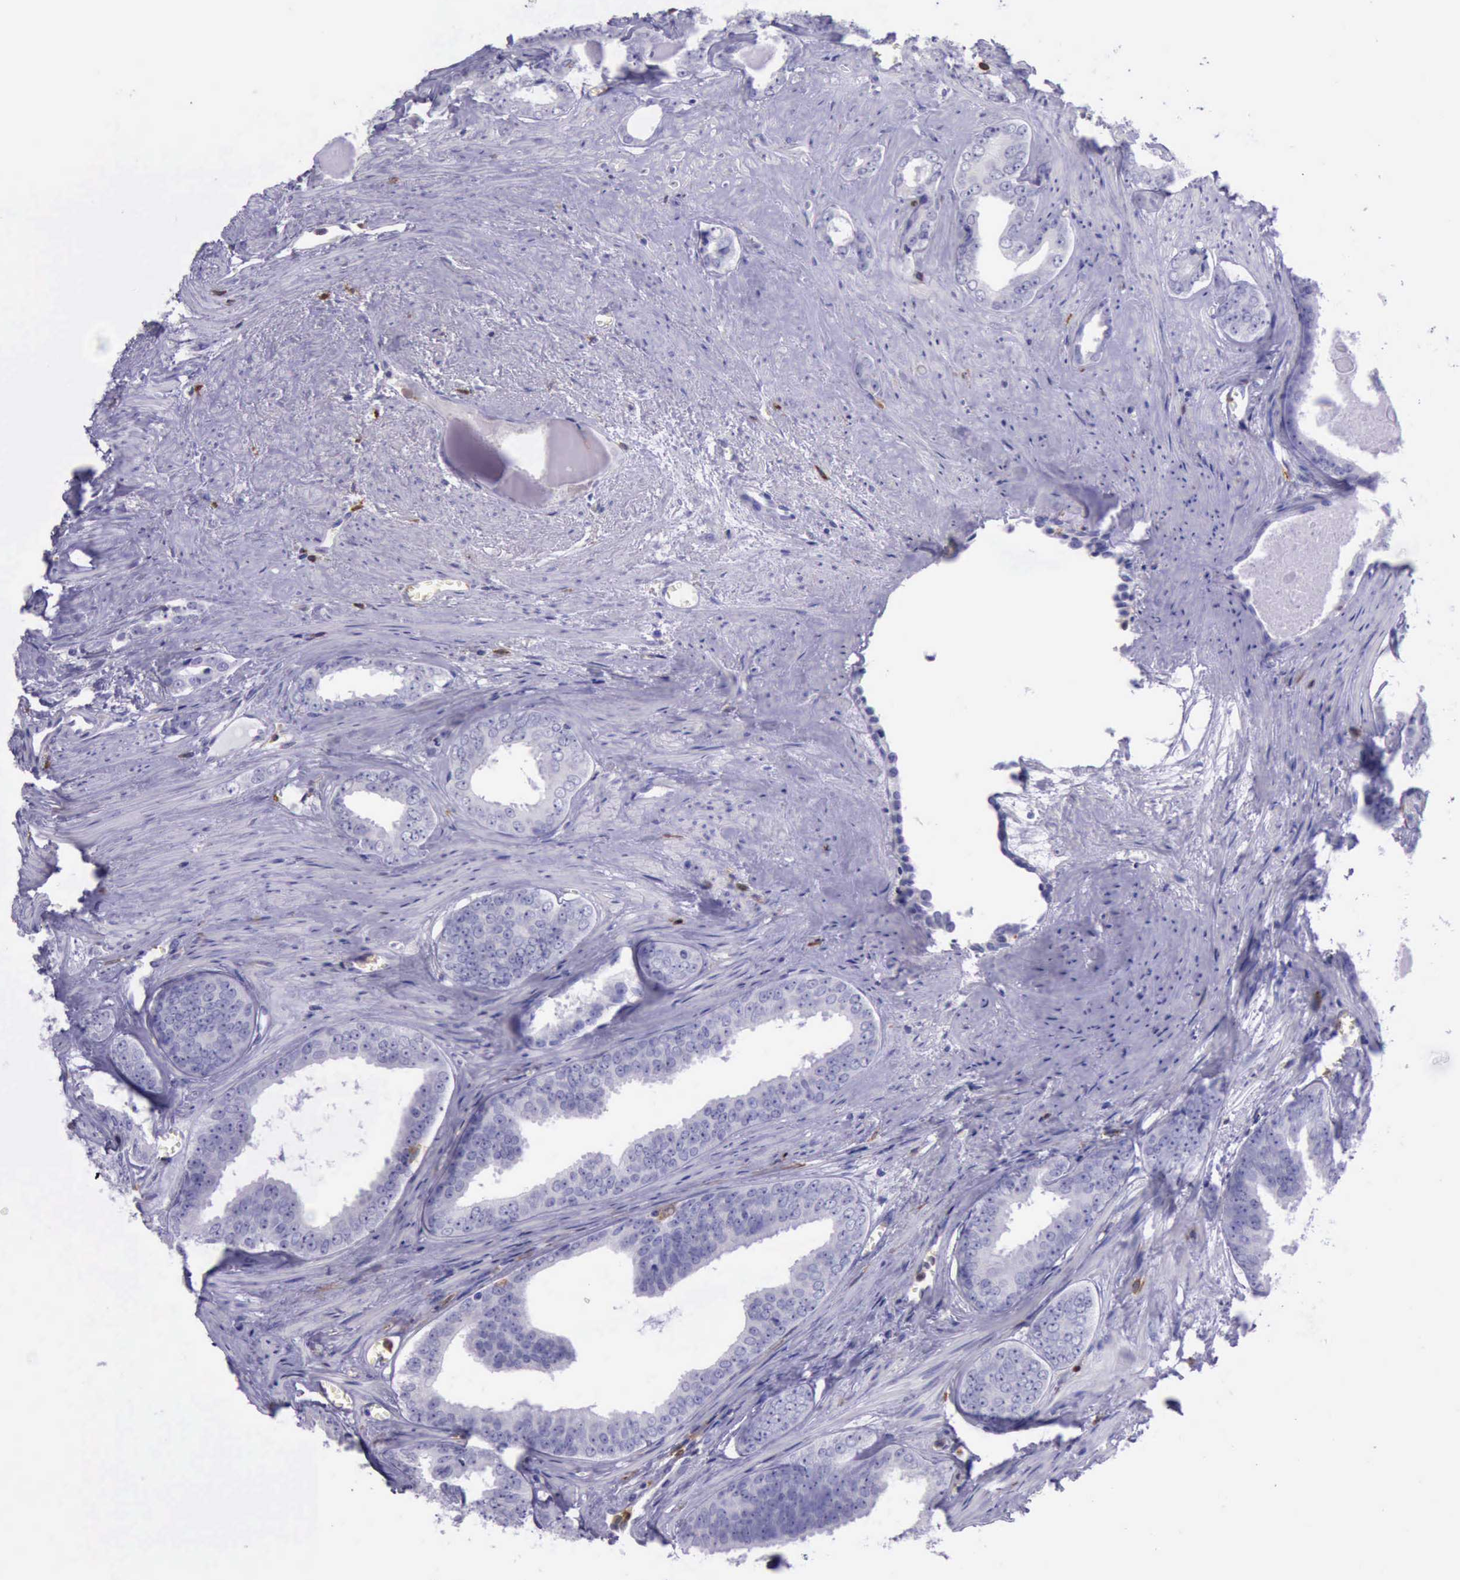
{"staining": {"intensity": "negative", "quantity": "none", "location": "none"}, "tissue": "prostate cancer", "cell_type": "Tumor cells", "image_type": "cancer", "snomed": [{"axis": "morphology", "description": "Adenocarcinoma, Medium grade"}, {"axis": "topography", "description": "Prostate"}], "caption": "This is an IHC photomicrograph of medium-grade adenocarcinoma (prostate). There is no positivity in tumor cells.", "gene": "BTK", "patient": {"sex": "male", "age": 79}}